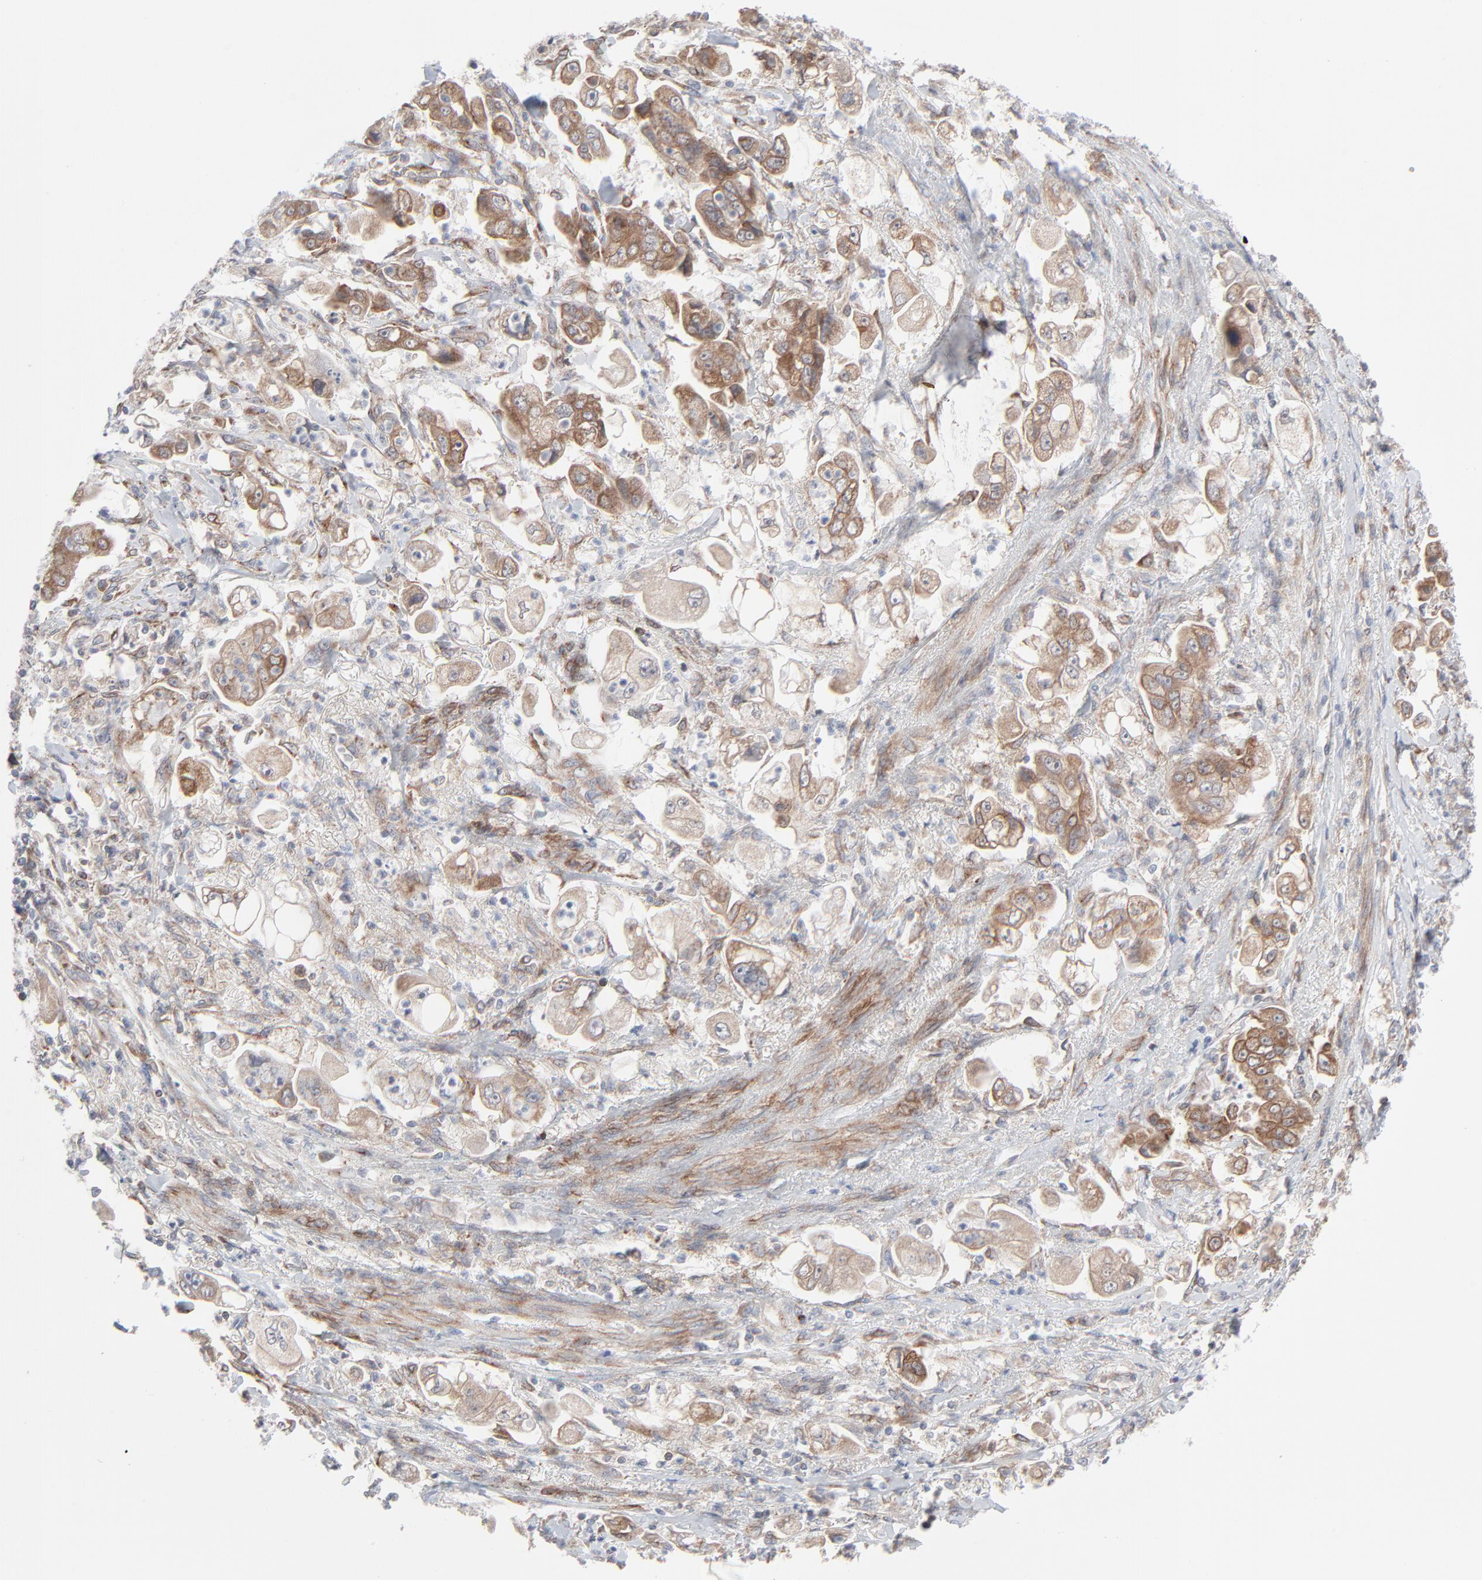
{"staining": {"intensity": "moderate", "quantity": ">75%", "location": "cytoplasmic/membranous"}, "tissue": "stomach cancer", "cell_type": "Tumor cells", "image_type": "cancer", "snomed": [{"axis": "morphology", "description": "Adenocarcinoma, NOS"}, {"axis": "topography", "description": "Stomach"}], "caption": "Tumor cells show moderate cytoplasmic/membranous positivity in approximately >75% of cells in stomach cancer (adenocarcinoma). (Brightfield microscopy of DAB IHC at high magnification).", "gene": "KDSR", "patient": {"sex": "male", "age": 62}}